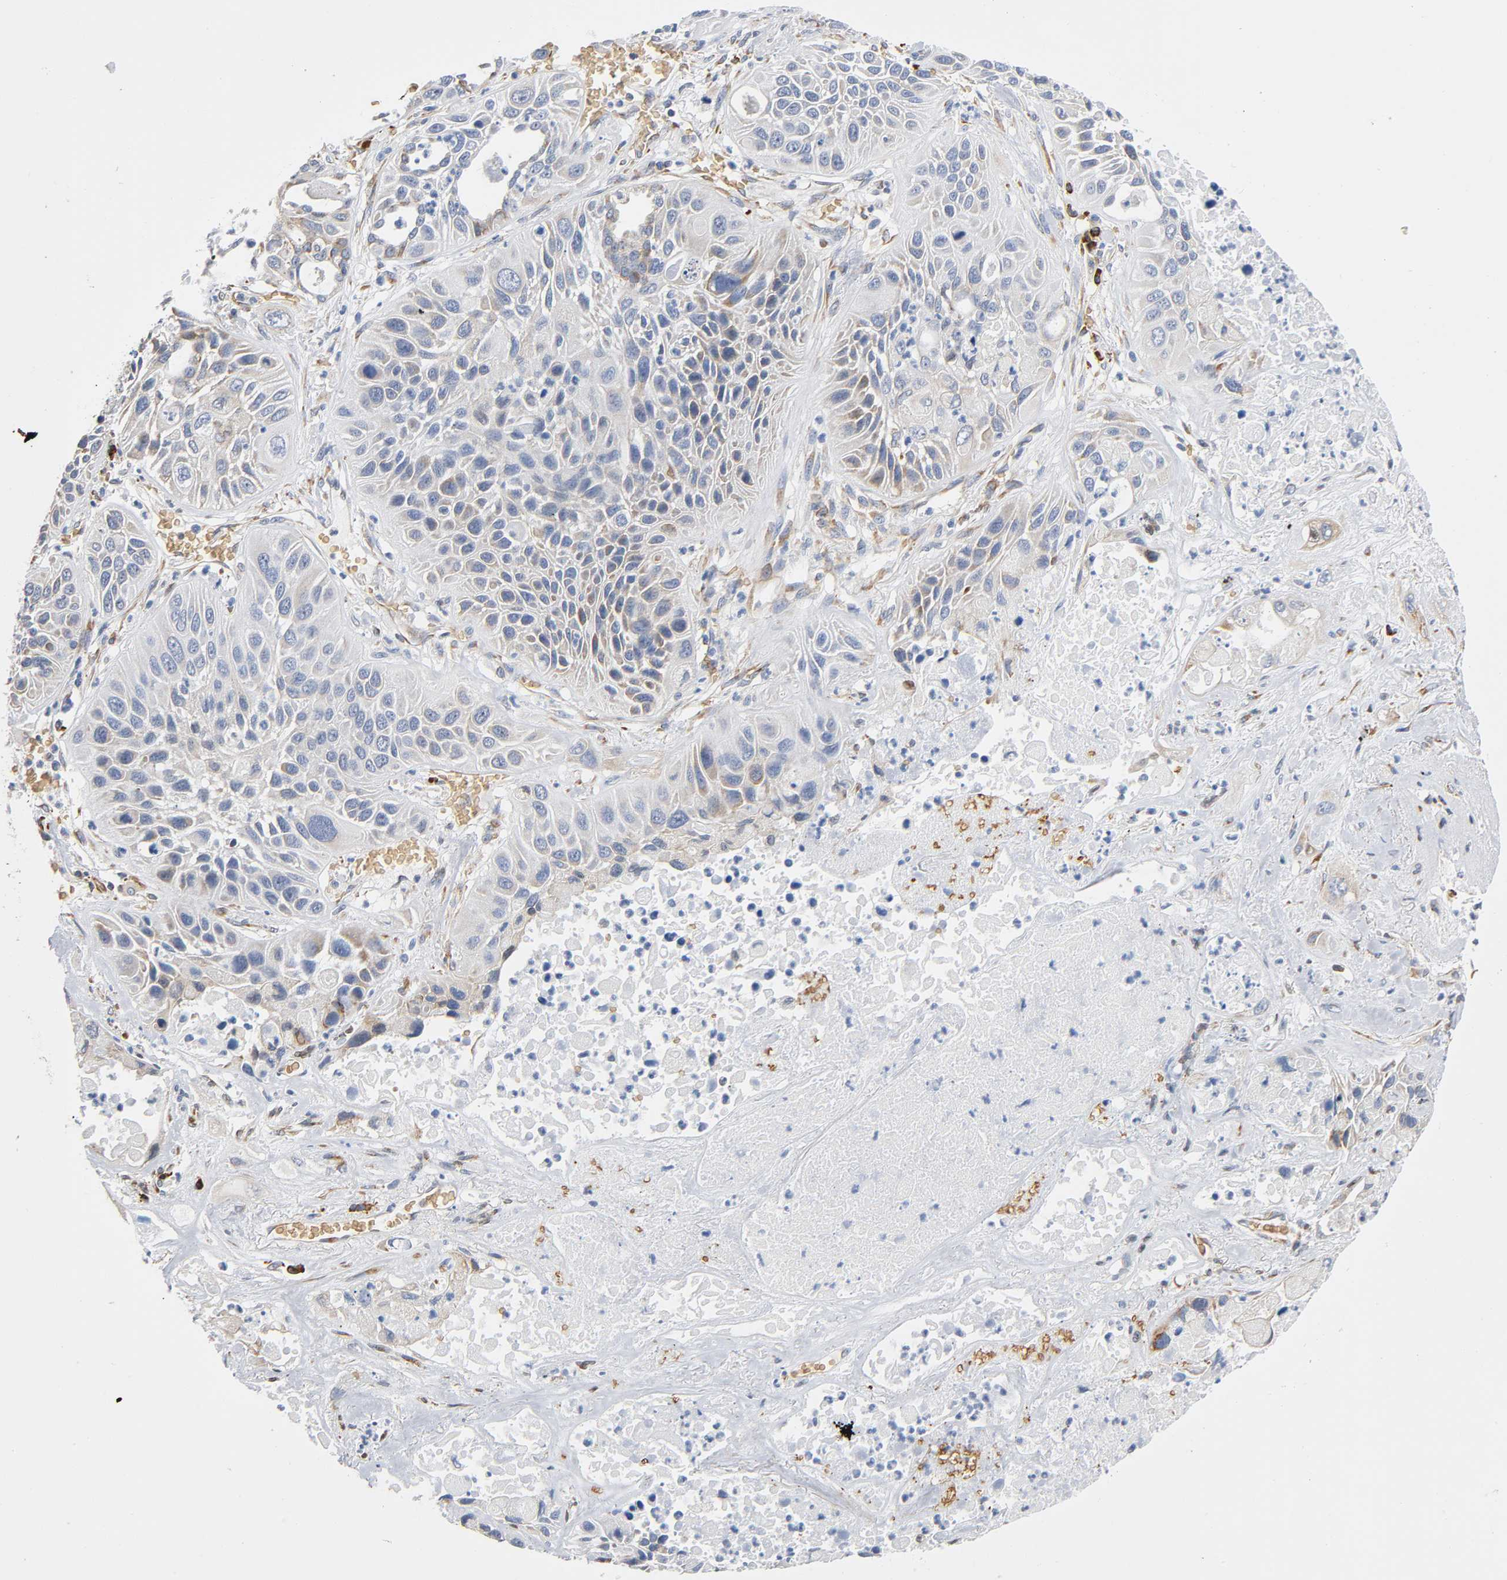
{"staining": {"intensity": "weak", "quantity": "25%-75%", "location": "cytoplasmic/membranous"}, "tissue": "lung cancer", "cell_type": "Tumor cells", "image_type": "cancer", "snomed": [{"axis": "morphology", "description": "Squamous cell carcinoma, NOS"}, {"axis": "topography", "description": "Lung"}], "caption": "Weak cytoplasmic/membranous protein expression is seen in about 25%-75% of tumor cells in lung cancer.", "gene": "UCKL1", "patient": {"sex": "female", "age": 76}}